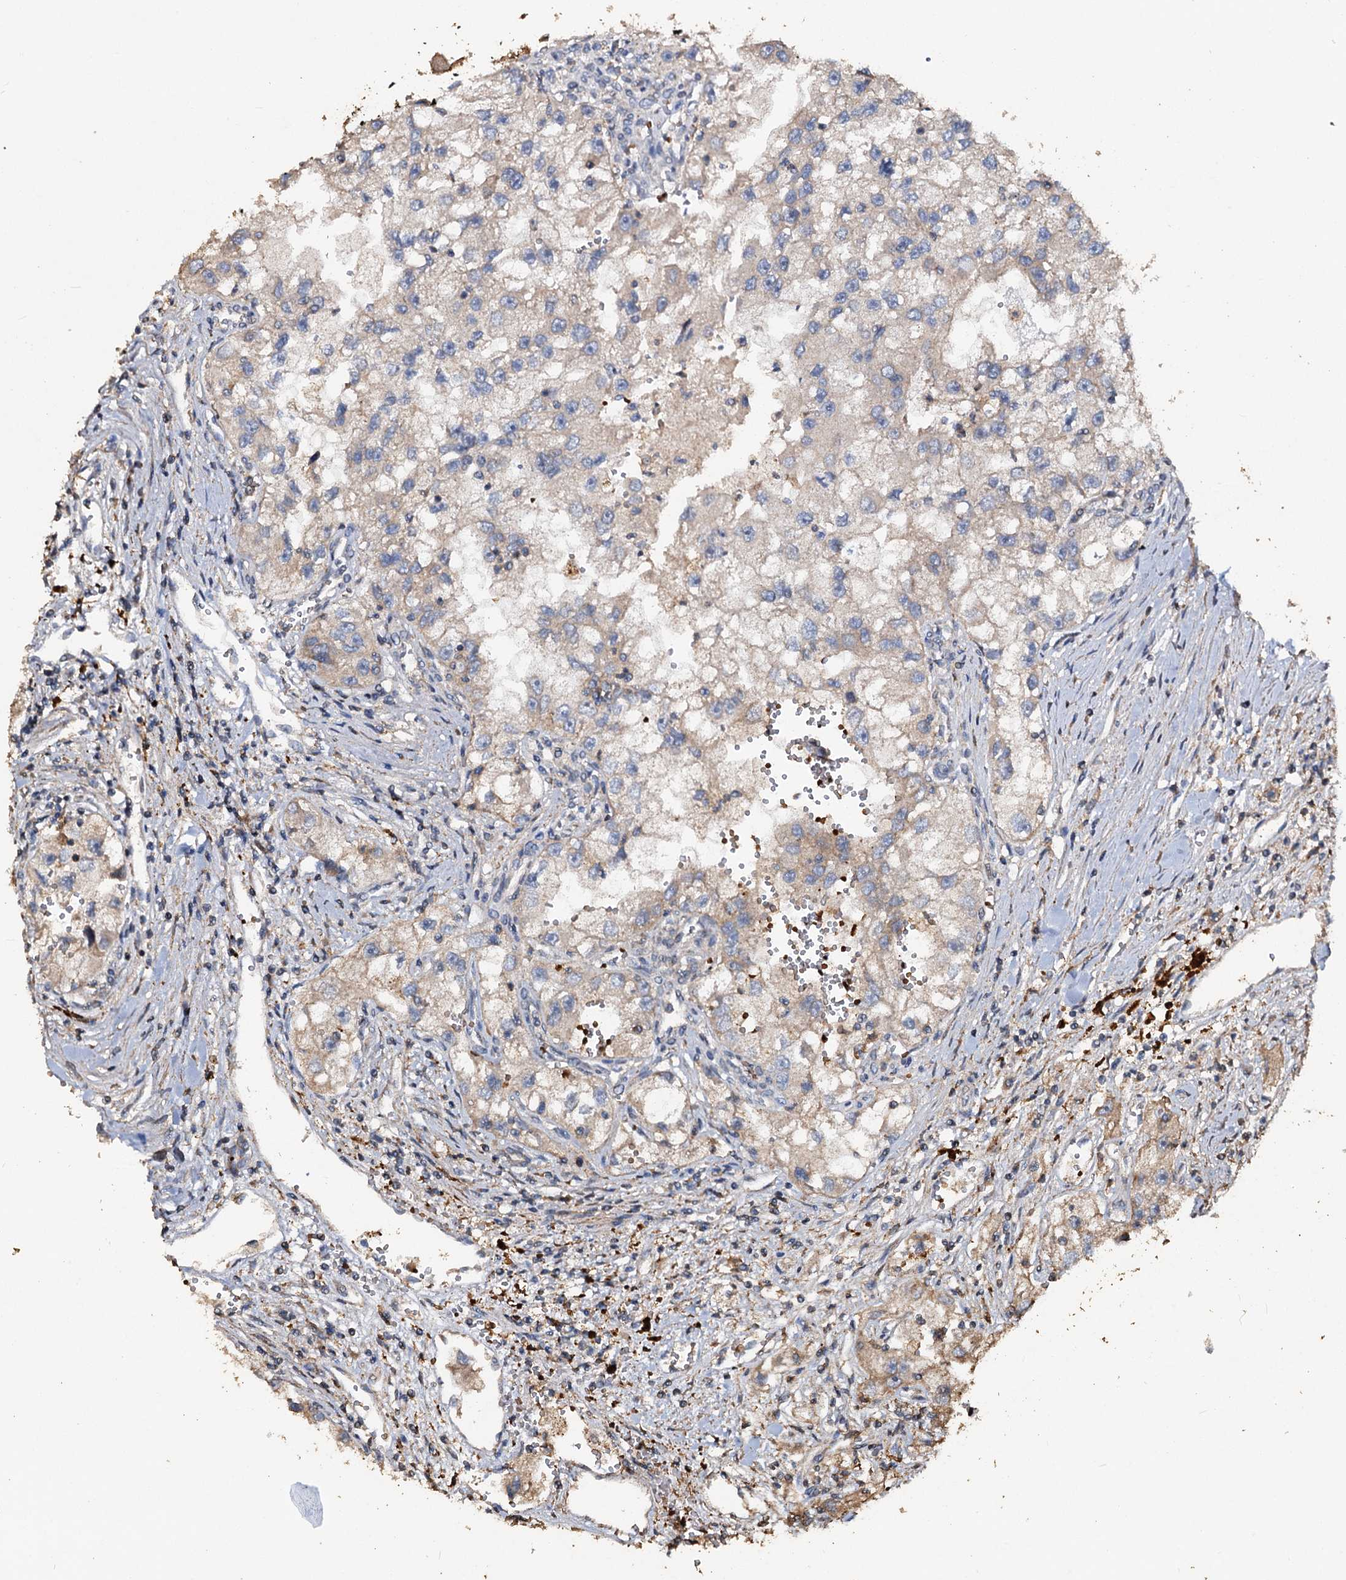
{"staining": {"intensity": "weak", "quantity": "<25%", "location": "cytoplasmic/membranous"}, "tissue": "renal cancer", "cell_type": "Tumor cells", "image_type": "cancer", "snomed": [{"axis": "morphology", "description": "Adenocarcinoma, NOS"}, {"axis": "topography", "description": "Kidney"}], "caption": "Immunohistochemistry of renal cancer (adenocarcinoma) demonstrates no positivity in tumor cells. The staining was performed using DAB (3,3'-diaminobenzidine) to visualize the protein expression in brown, while the nuclei were stained in blue with hematoxylin (Magnification: 20x).", "gene": "NOTCH2NLA", "patient": {"sex": "male", "age": 63}}